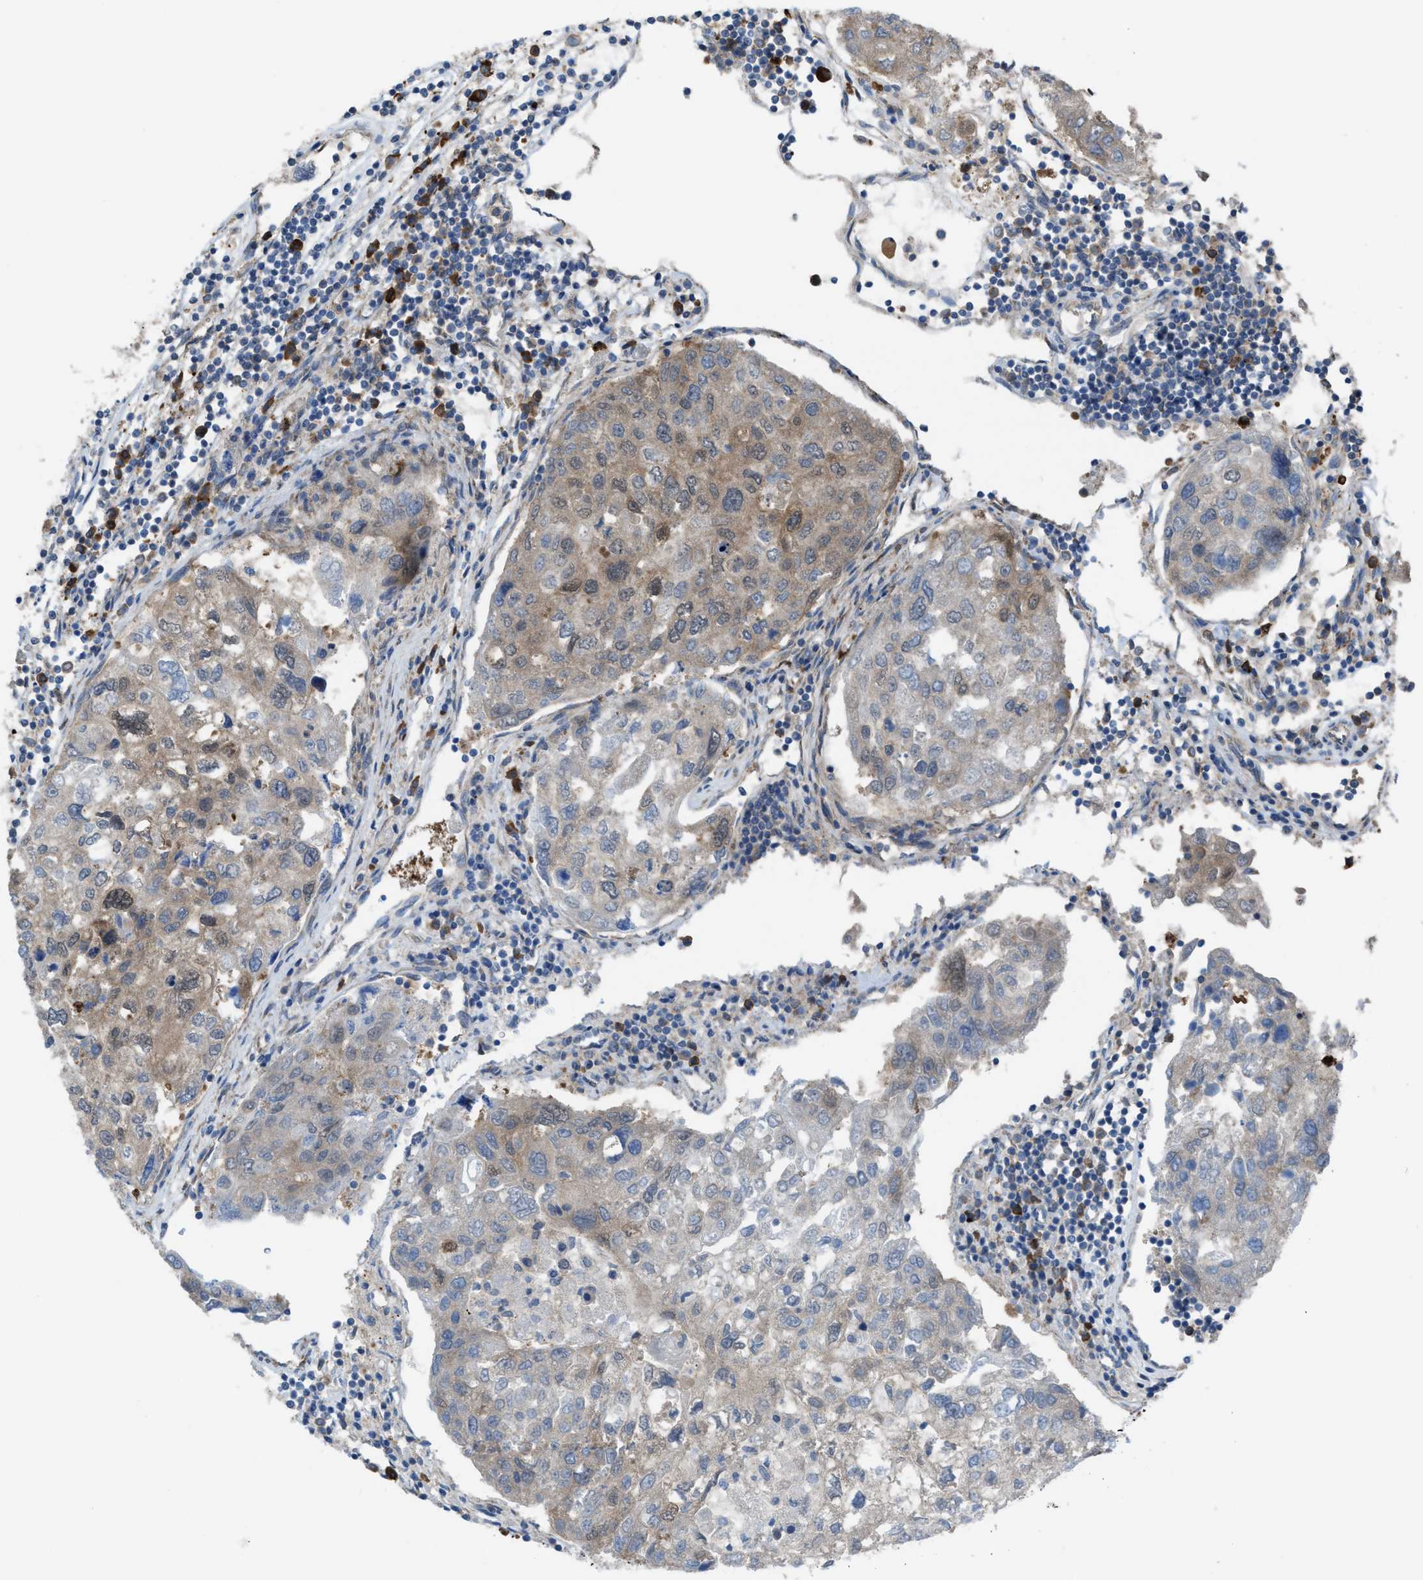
{"staining": {"intensity": "moderate", "quantity": "<25%", "location": "cytoplasmic/membranous"}, "tissue": "urothelial cancer", "cell_type": "Tumor cells", "image_type": "cancer", "snomed": [{"axis": "morphology", "description": "Urothelial carcinoma, High grade"}, {"axis": "topography", "description": "Lymph node"}, {"axis": "topography", "description": "Urinary bladder"}], "caption": "Immunohistochemical staining of human urothelial cancer displays low levels of moderate cytoplasmic/membranous protein expression in approximately <25% of tumor cells. The staining is performed using DAB (3,3'-diaminobenzidine) brown chromogen to label protein expression. The nuclei are counter-stained blue using hematoxylin.", "gene": "PLAA", "patient": {"sex": "male", "age": 51}}